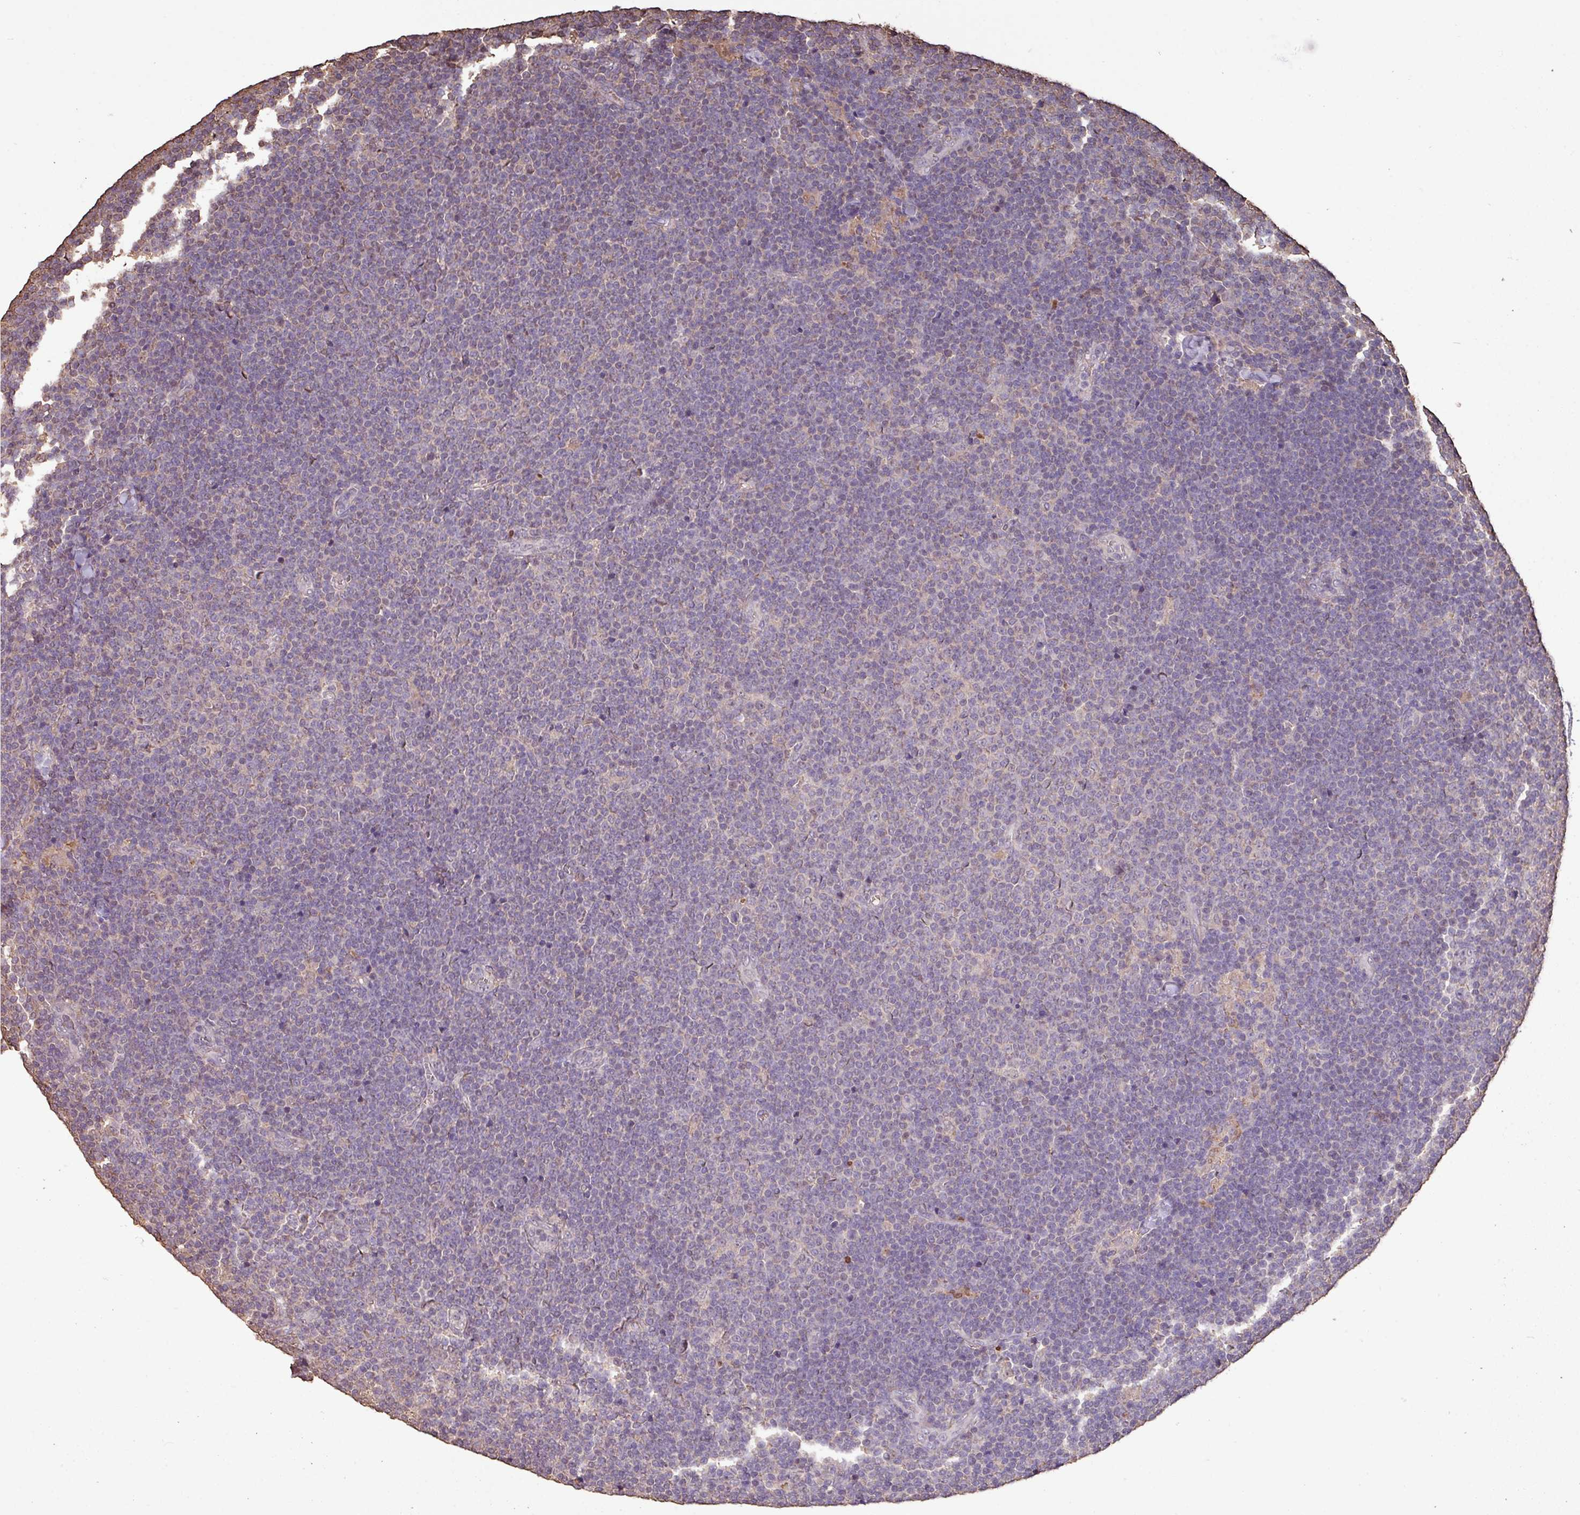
{"staining": {"intensity": "negative", "quantity": "none", "location": "none"}, "tissue": "lymphoma", "cell_type": "Tumor cells", "image_type": "cancer", "snomed": [{"axis": "morphology", "description": "Malignant lymphoma, non-Hodgkin's type, Low grade"}, {"axis": "topography", "description": "Lymph node"}], "caption": "Protein analysis of malignant lymphoma, non-Hodgkin's type (low-grade) displays no significant expression in tumor cells.", "gene": "CAMK2B", "patient": {"sex": "male", "age": 48}}